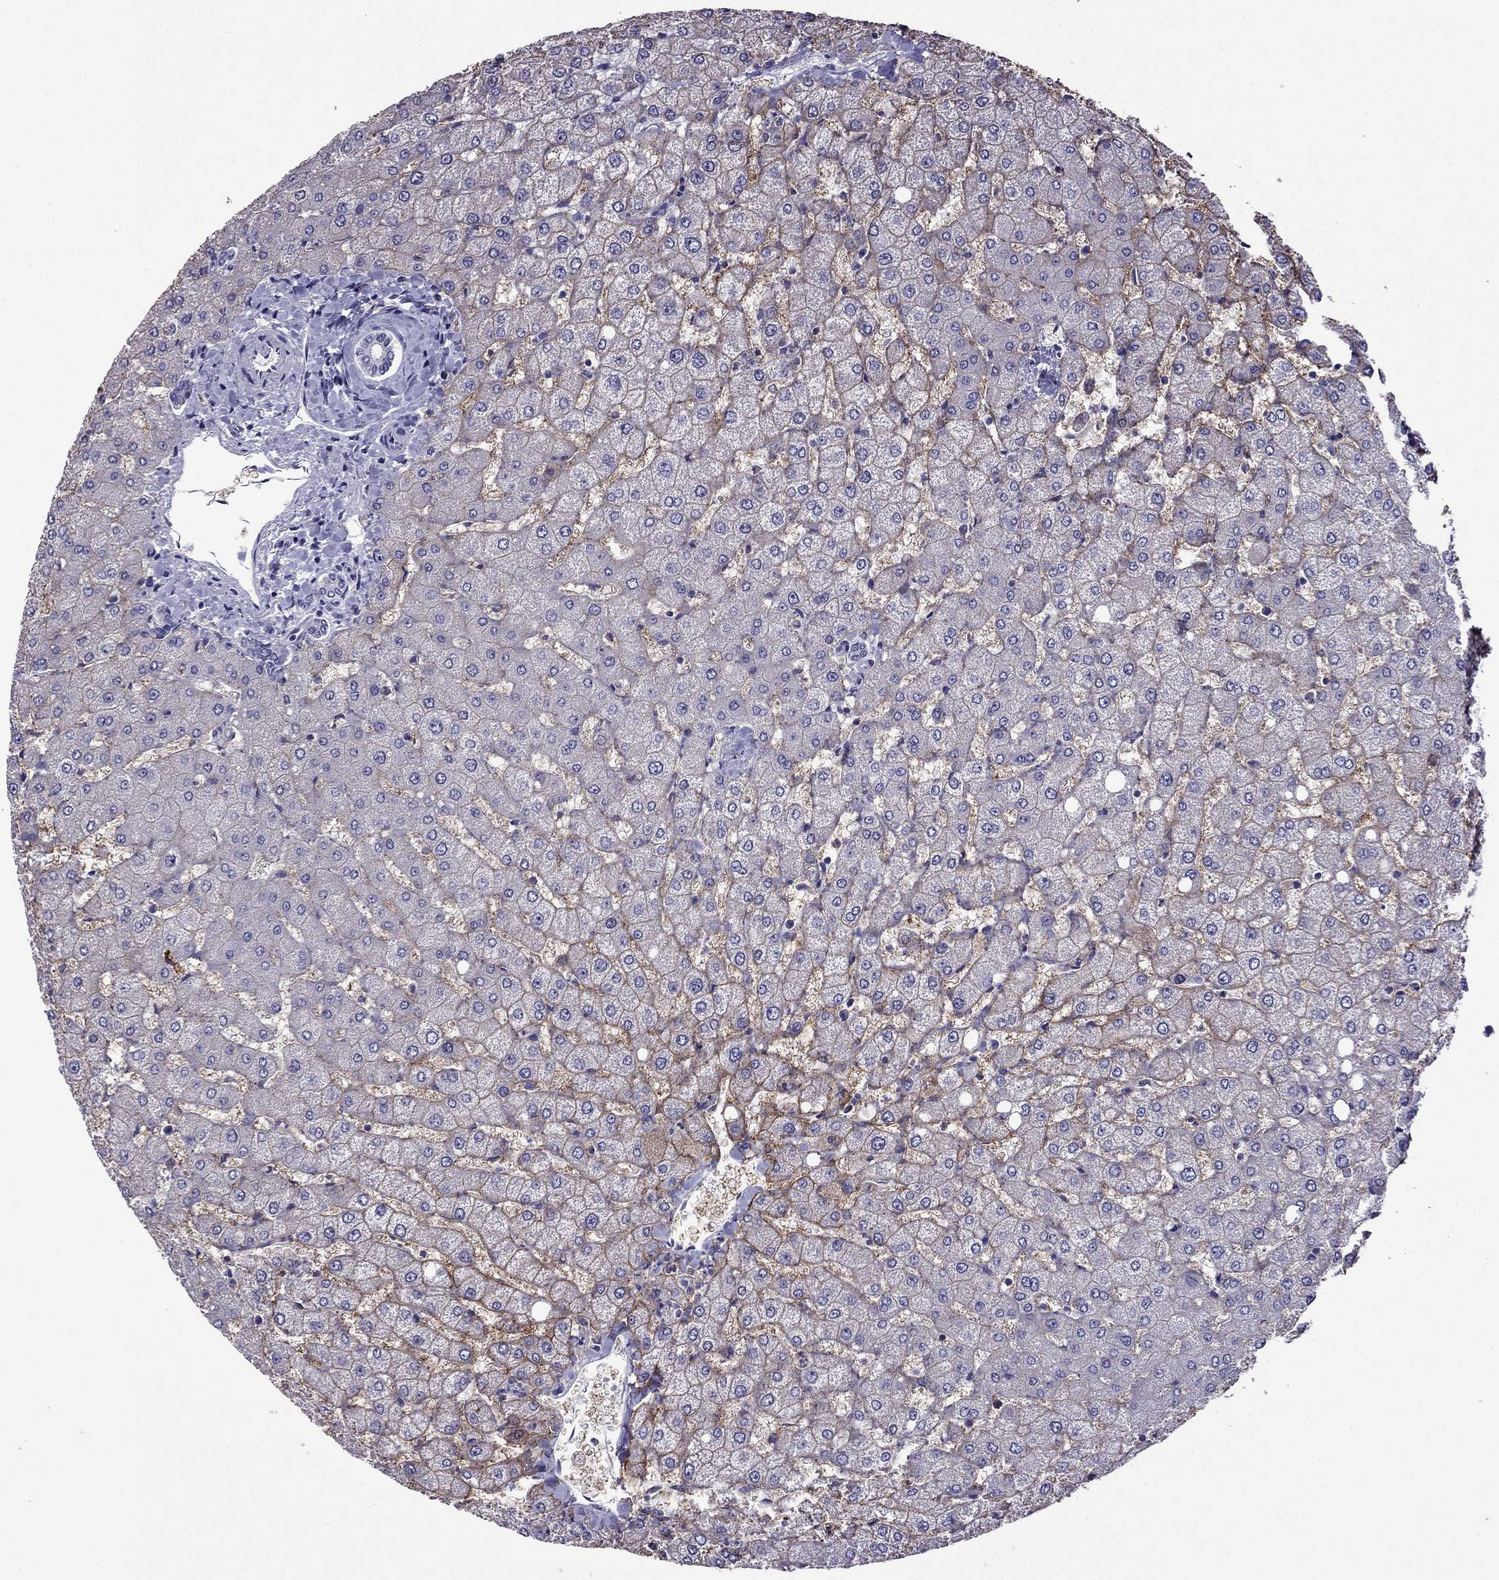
{"staining": {"intensity": "negative", "quantity": "none", "location": "none"}, "tissue": "liver", "cell_type": "Cholangiocytes", "image_type": "normal", "snomed": [{"axis": "morphology", "description": "Normal tissue, NOS"}, {"axis": "topography", "description": "Liver"}], "caption": "IHC of benign liver displays no staining in cholangiocytes.", "gene": "AQP9", "patient": {"sex": "female", "age": 54}}